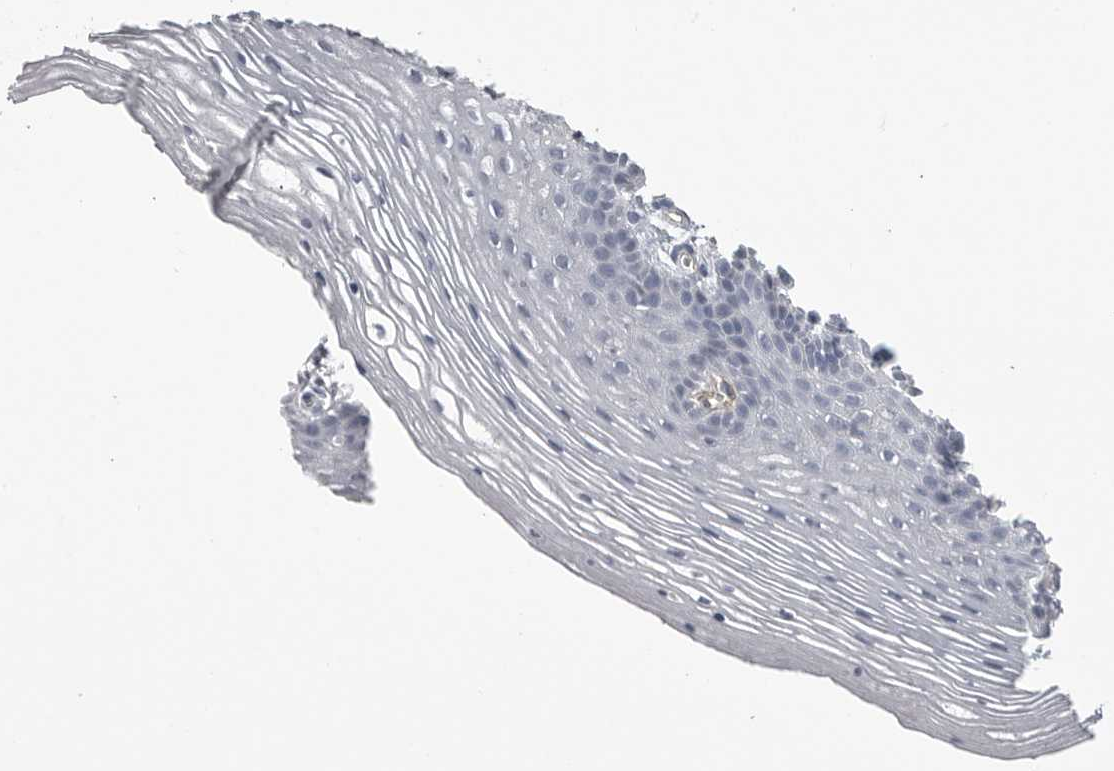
{"staining": {"intensity": "negative", "quantity": "none", "location": "none"}, "tissue": "vagina", "cell_type": "Squamous epithelial cells", "image_type": "normal", "snomed": [{"axis": "morphology", "description": "Normal tissue, NOS"}, {"axis": "topography", "description": "Vagina"}], "caption": "Immunohistochemistry (IHC) image of benign vagina: vagina stained with DAB reveals no significant protein expression in squamous epithelial cells. (Brightfield microscopy of DAB (3,3'-diaminobenzidine) immunohistochemistry (IHC) at high magnification).", "gene": "AOC3", "patient": {"sex": "female", "age": 32}}